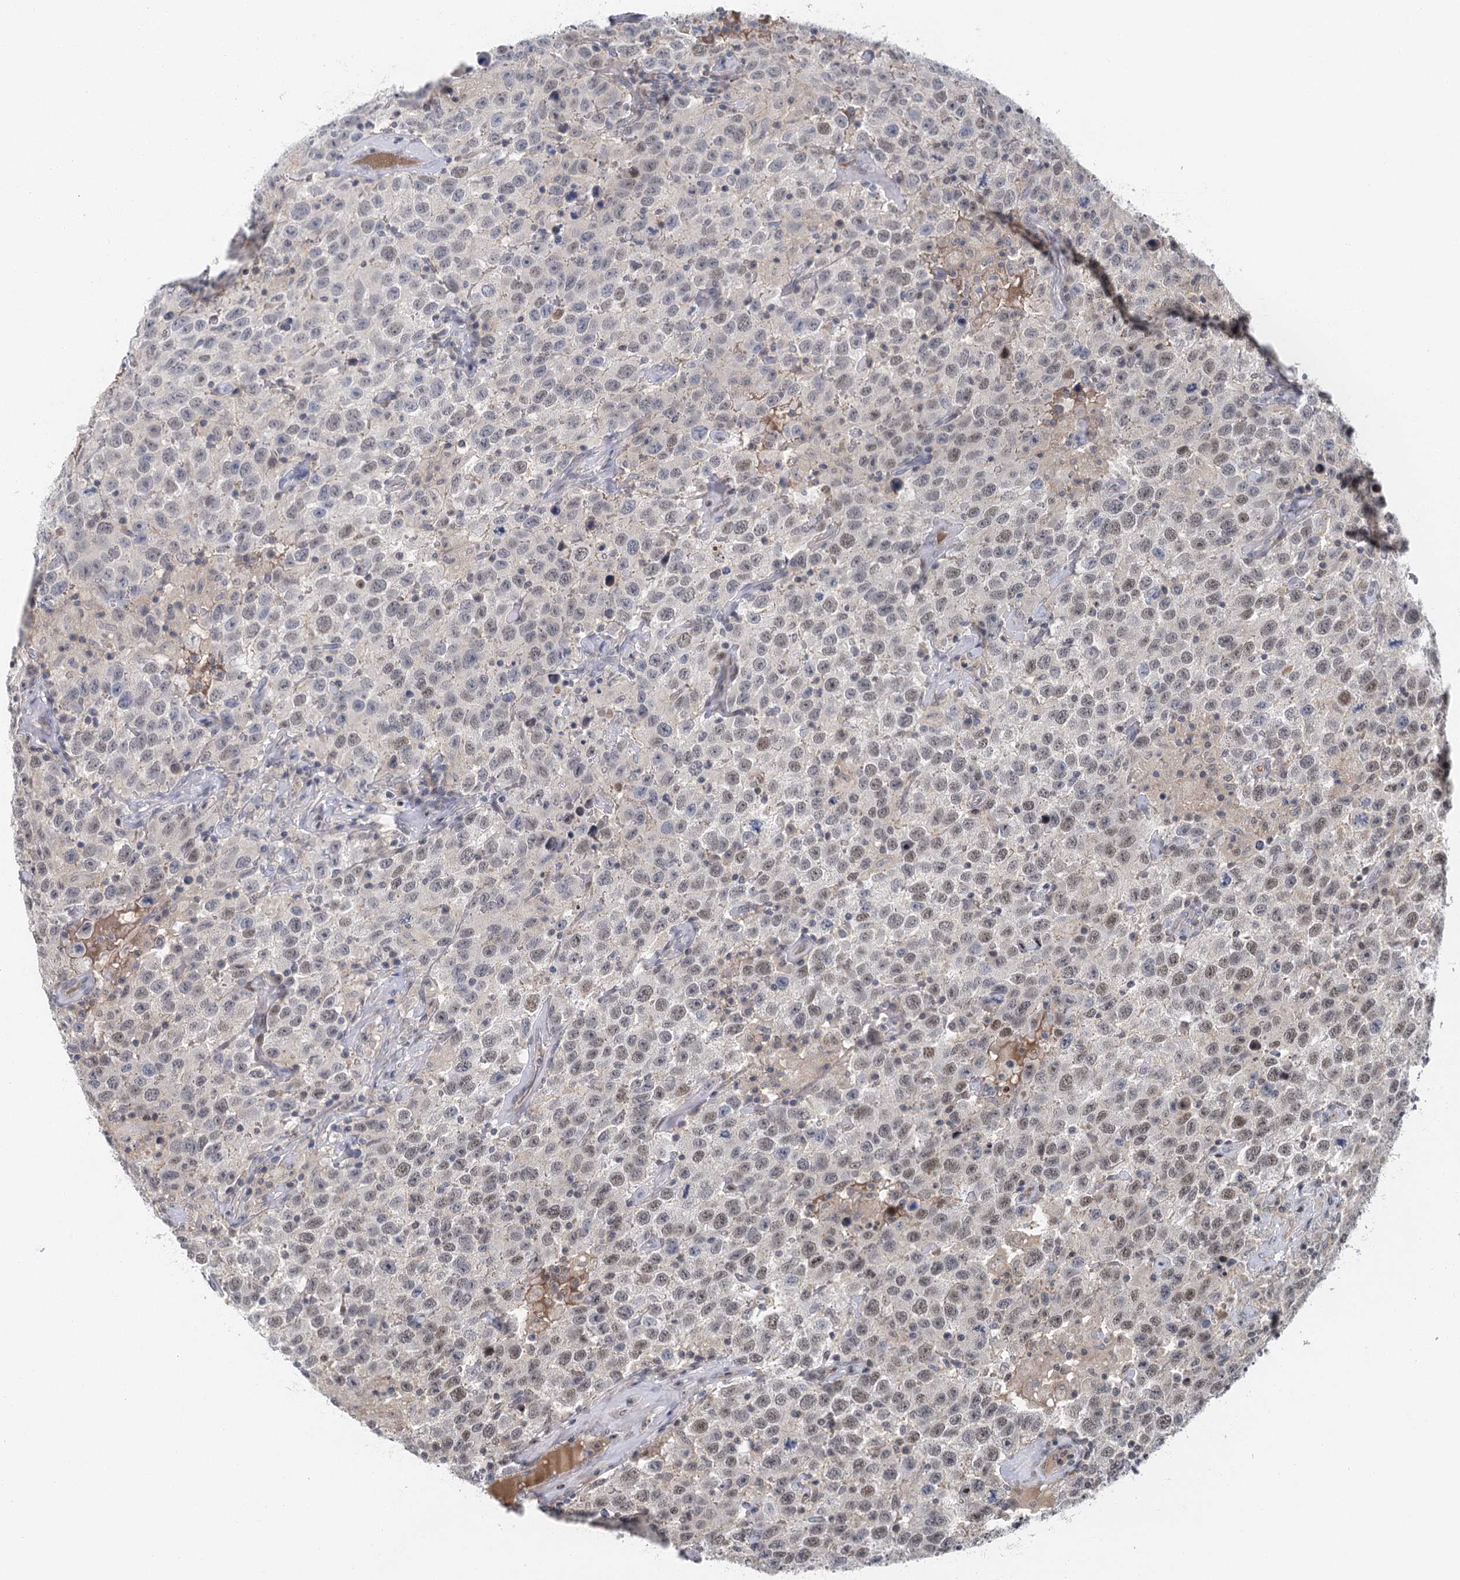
{"staining": {"intensity": "weak", "quantity": "25%-75%", "location": "nuclear"}, "tissue": "testis cancer", "cell_type": "Tumor cells", "image_type": "cancer", "snomed": [{"axis": "morphology", "description": "Seminoma, NOS"}, {"axis": "topography", "description": "Testis"}], "caption": "A brown stain shows weak nuclear staining of a protein in seminoma (testis) tumor cells.", "gene": "IL11RA", "patient": {"sex": "male", "age": 41}}